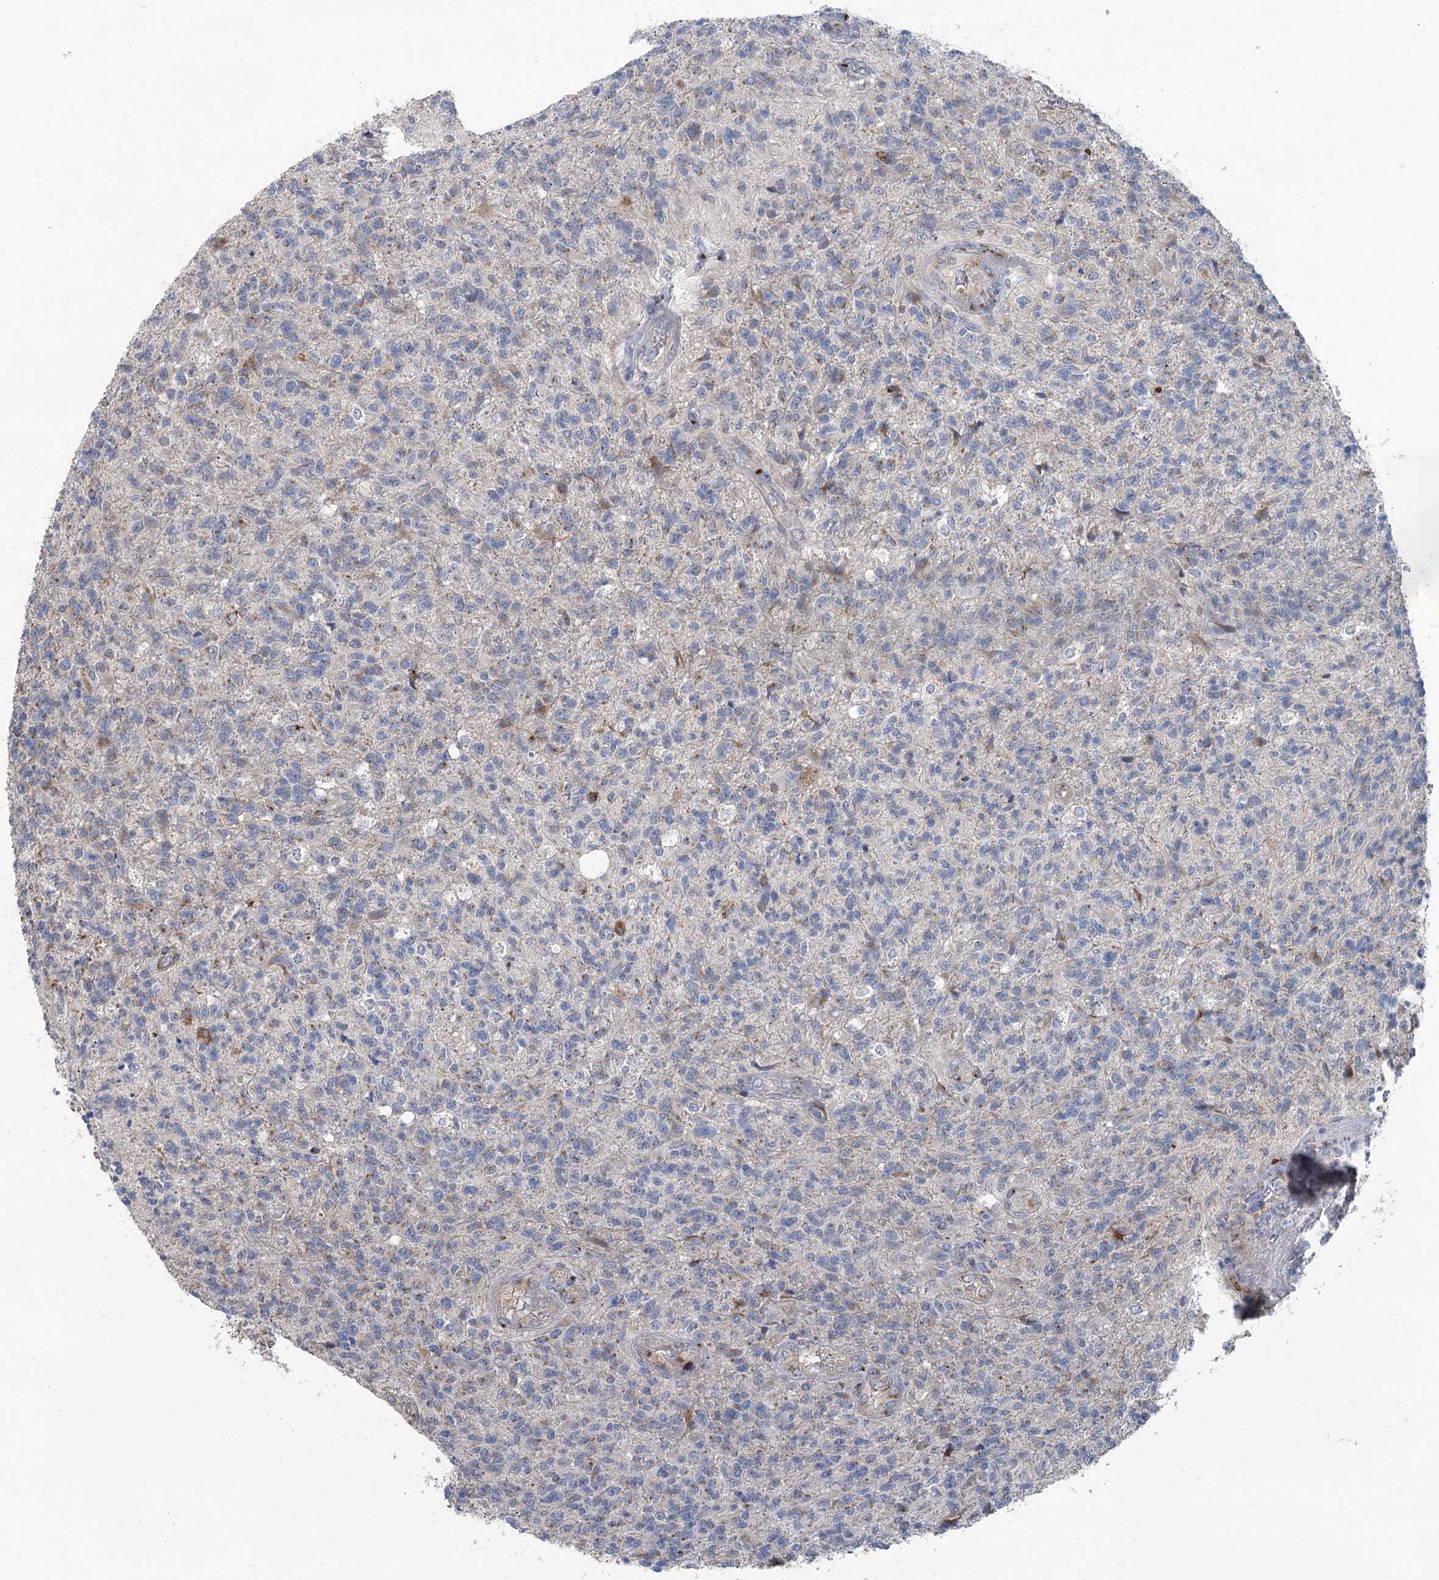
{"staining": {"intensity": "negative", "quantity": "none", "location": "none"}, "tissue": "glioma", "cell_type": "Tumor cells", "image_type": "cancer", "snomed": [{"axis": "morphology", "description": "Glioma, malignant, High grade"}, {"axis": "topography", "description": "Brain"}], "caption": "Tumor cells show no significant protein expression in glioma.", "gene": "ITIH5", "patient": {"sex": "male", "age": 56}}